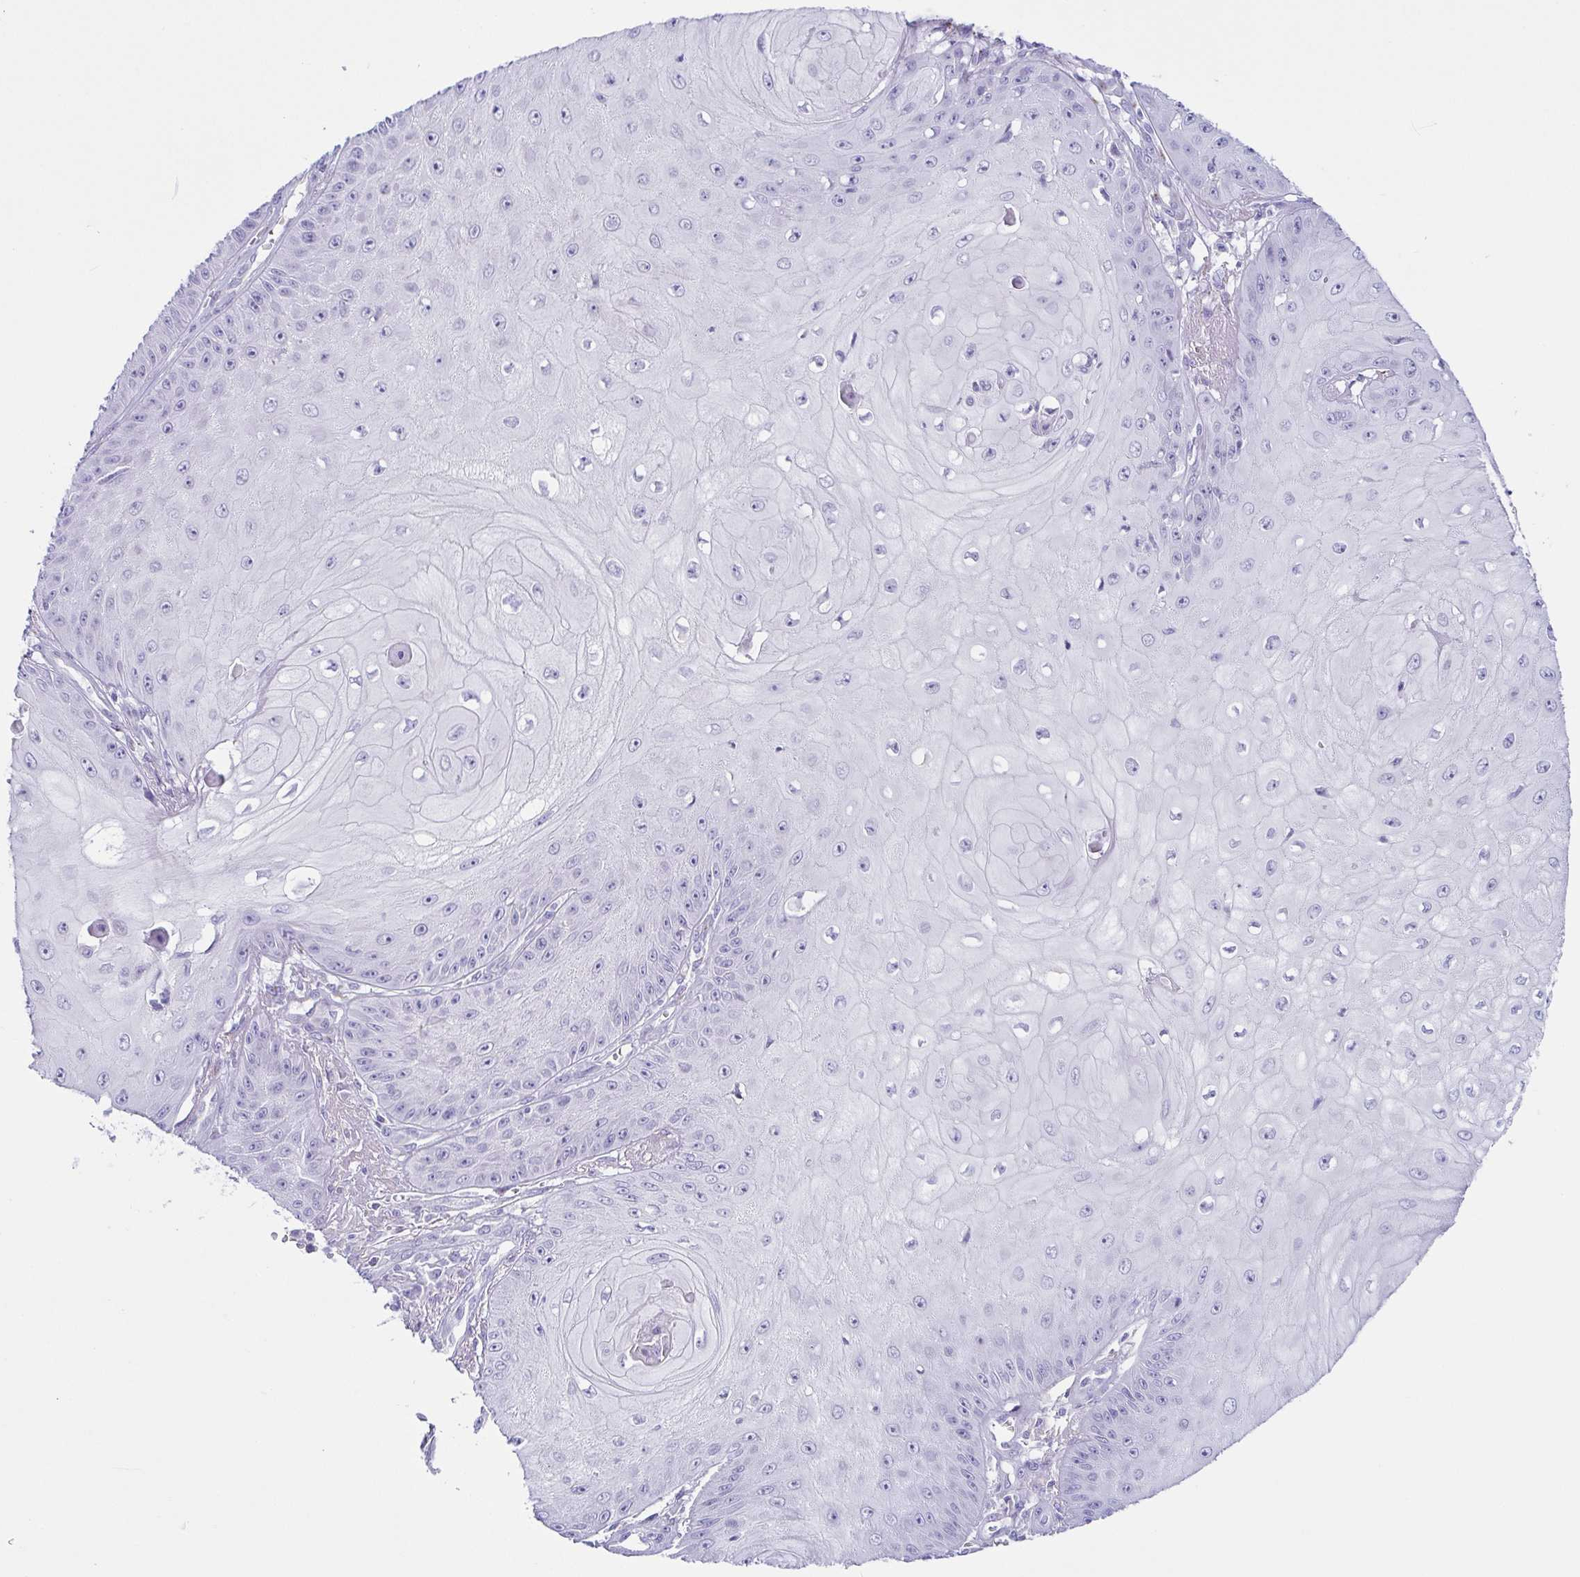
{"staining": {"intensity": "negative", "quantity": "none", "location": "none"}, "tissue": "skin cancer", "cell_type": "Tumor cells", "image_type": "cancer", "snomed": [{"axis": "morphology", "description": "Squamous cell carcinoma, NOS"}, {"axis": "topography", "description": "Skin"}], "caption": "IHC photomicrograph of human skin cancer (squamous cell carcinoma) stained for a protein (brown), which demonstrates no staining in tumor cells.", "gene": "LDLRAD1", "patient": {"sex": "male", "age": 70}}